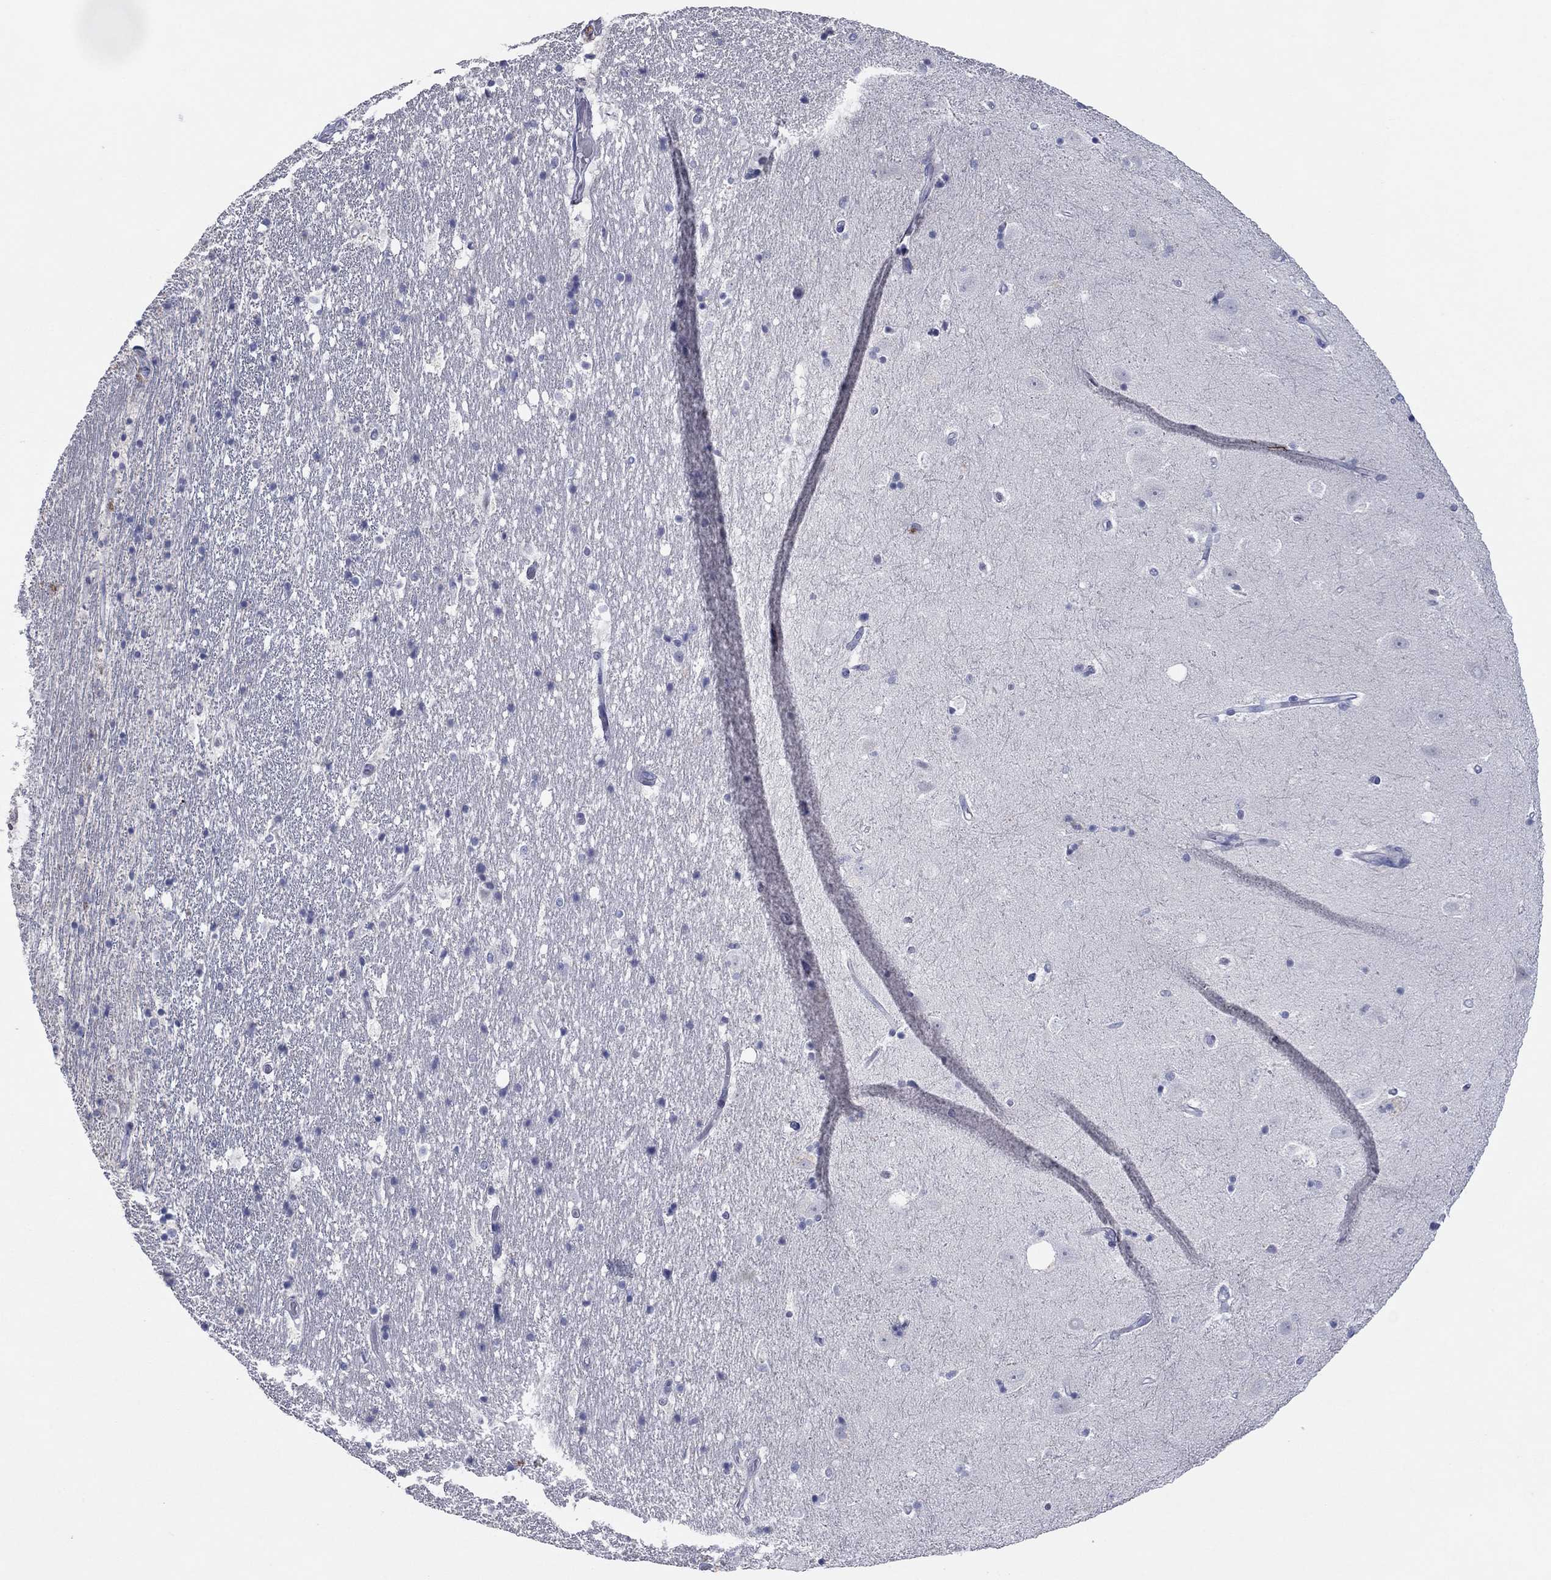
{"staining": {"intensity": "negative", "quantity": "none", "location": "none"}, "tissue": "hippocampus", "cell_type": "Glial cells", "image_type": "normal", "snomed": [{"axis": "morphology", "description": "Normal tissue, NOS"}, {"axis": "topography", "description": "Hippocampus"}], "caption": "IHC image of normal hippocampus stained for a protein (brown), which reveals no positivity in glial cells. Brightfield microscopy of immunohistochemistry (IHC) stained with DAB (3,3'-diaminobenzidine) (brown) and hematoxylin (blue), captured at high magnification.", "gene": "ITGAE", "patient": {"sex": "male", "age": 49}}